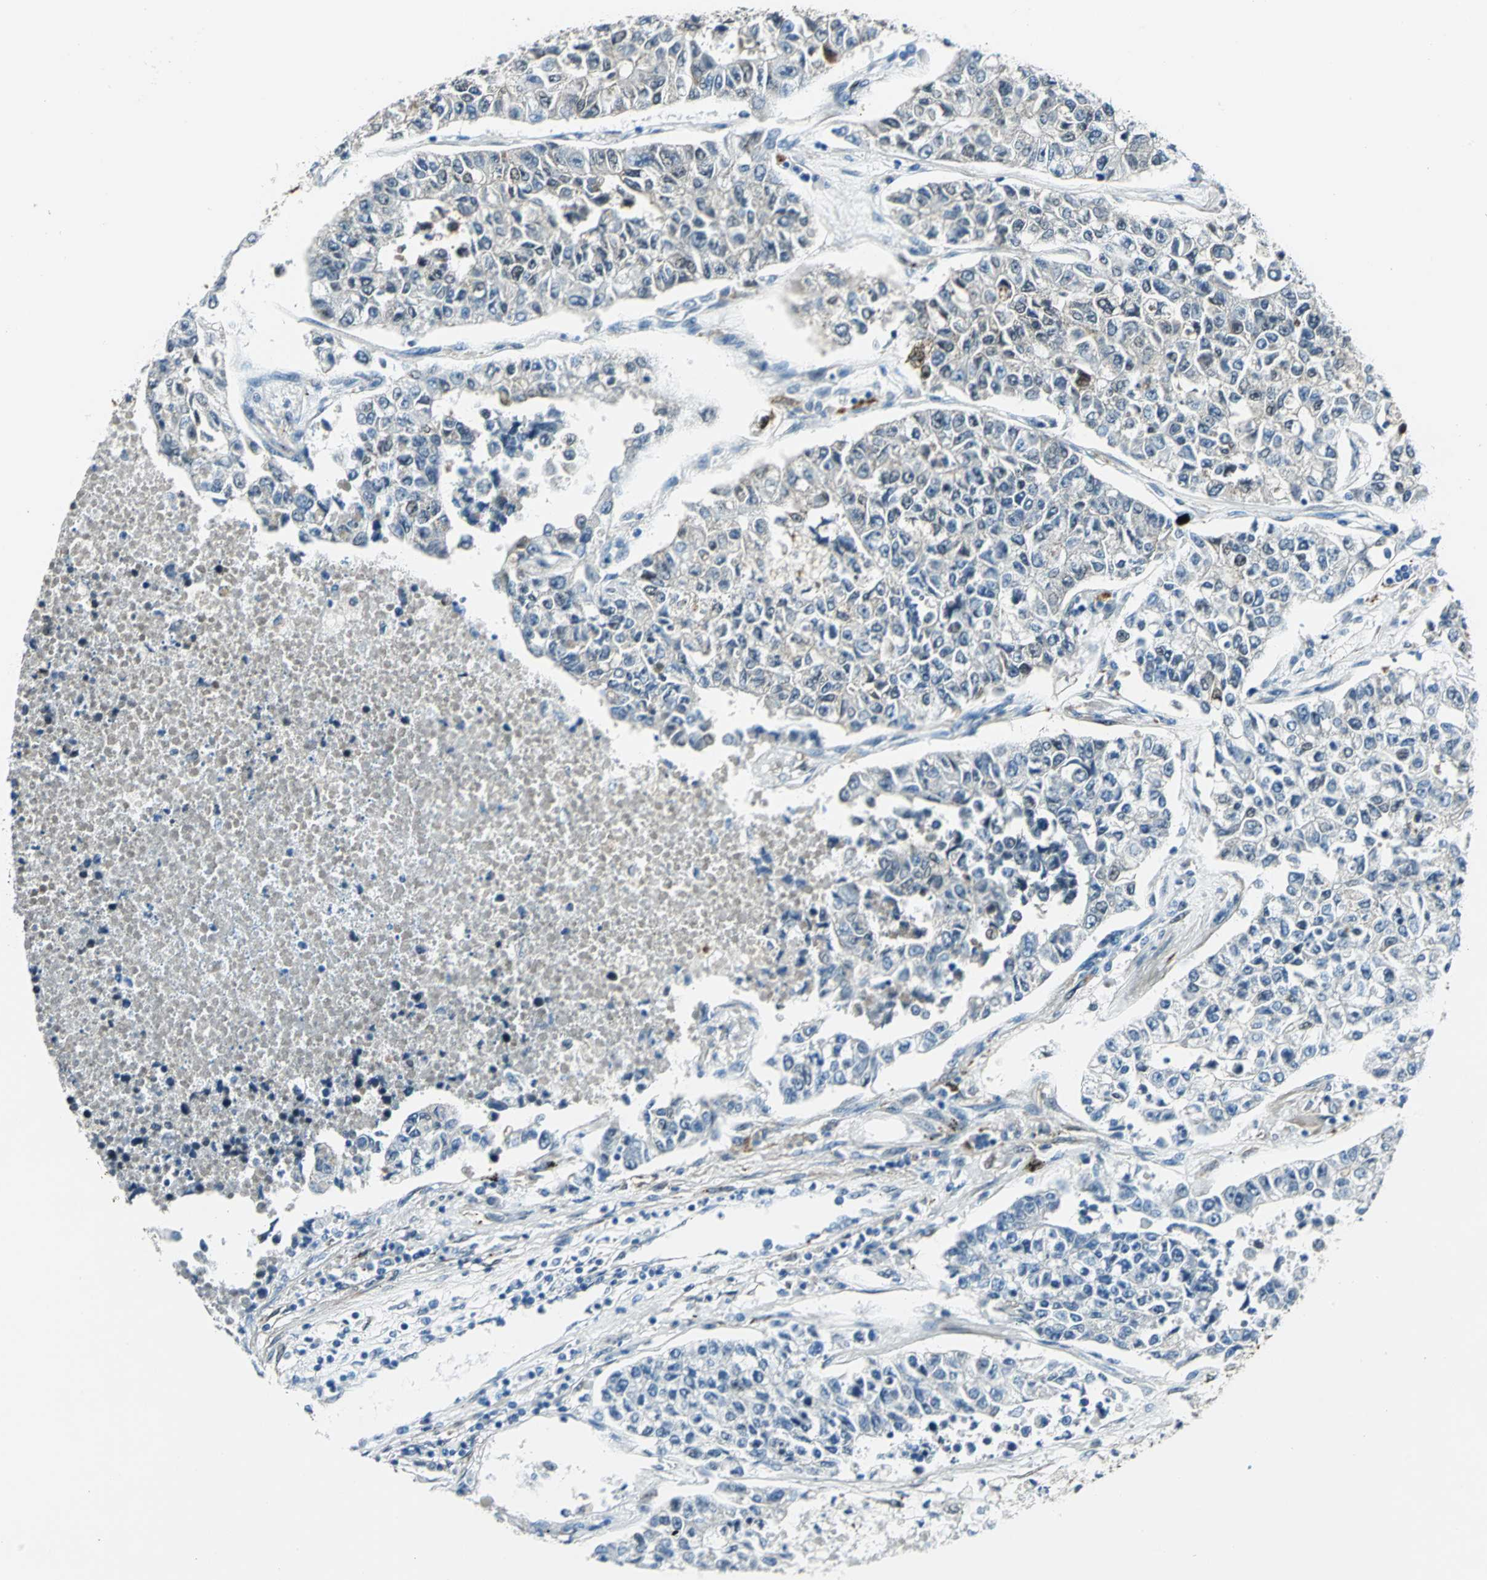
{"staining": {"intensity": "negative", "quantity": "none", "location": "none"}, "tissue": "lung cancer", "cell_type": "Tumor cells", "image_type": "cancer", "snomed": [{"axis": "morphology", "description": "Adenocarcinoma, NOS"}, {"axis": "topography", "description": "Lung"}], "caption": "This is an immunohistochemistry micrograph of lung cancer. There is no positivity in tumor cells.", "gene": "HSPB1", "patient": {"sex": "male", "age": 49}}